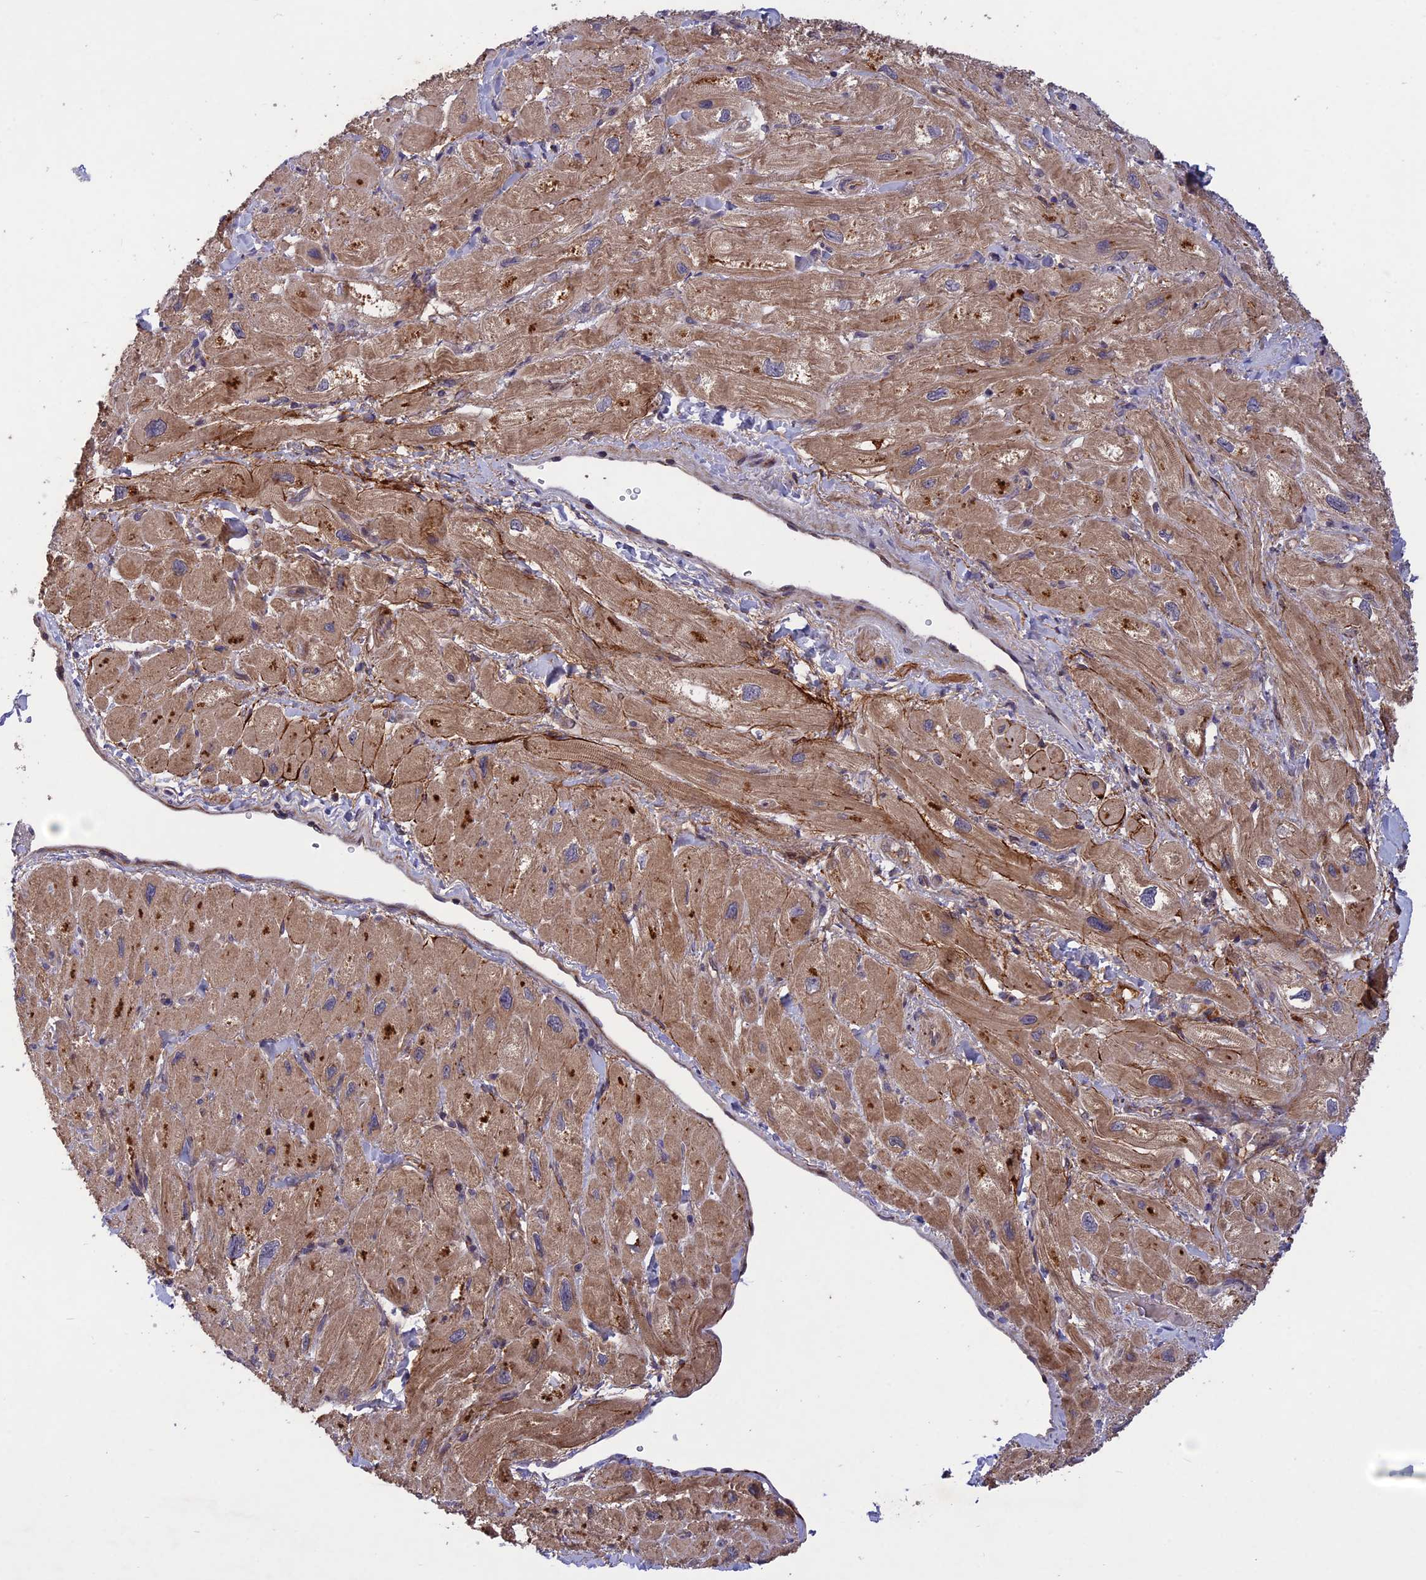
{"staining": {"intensity": "moderate", "quantity": "25%-75%", "location": "cytoplasmic/membranous"}, "tissue": "heart muscle", "cell_type": "Cardiomyocytes", "image_type": "normal", "snomed": [{"axis": "morphology", "description": "Normal tissue, NOS"}, {"axis": "topography", "description": "Heart"}], "caption": "Protein analysis of unremarkable heart muscle exhibits moderate cytoplasmic/membranous staining in approximately 25%-75% of cardiomyocytes.", "gene": "ADO", "patient": {"sex": "male", "age": 65}}